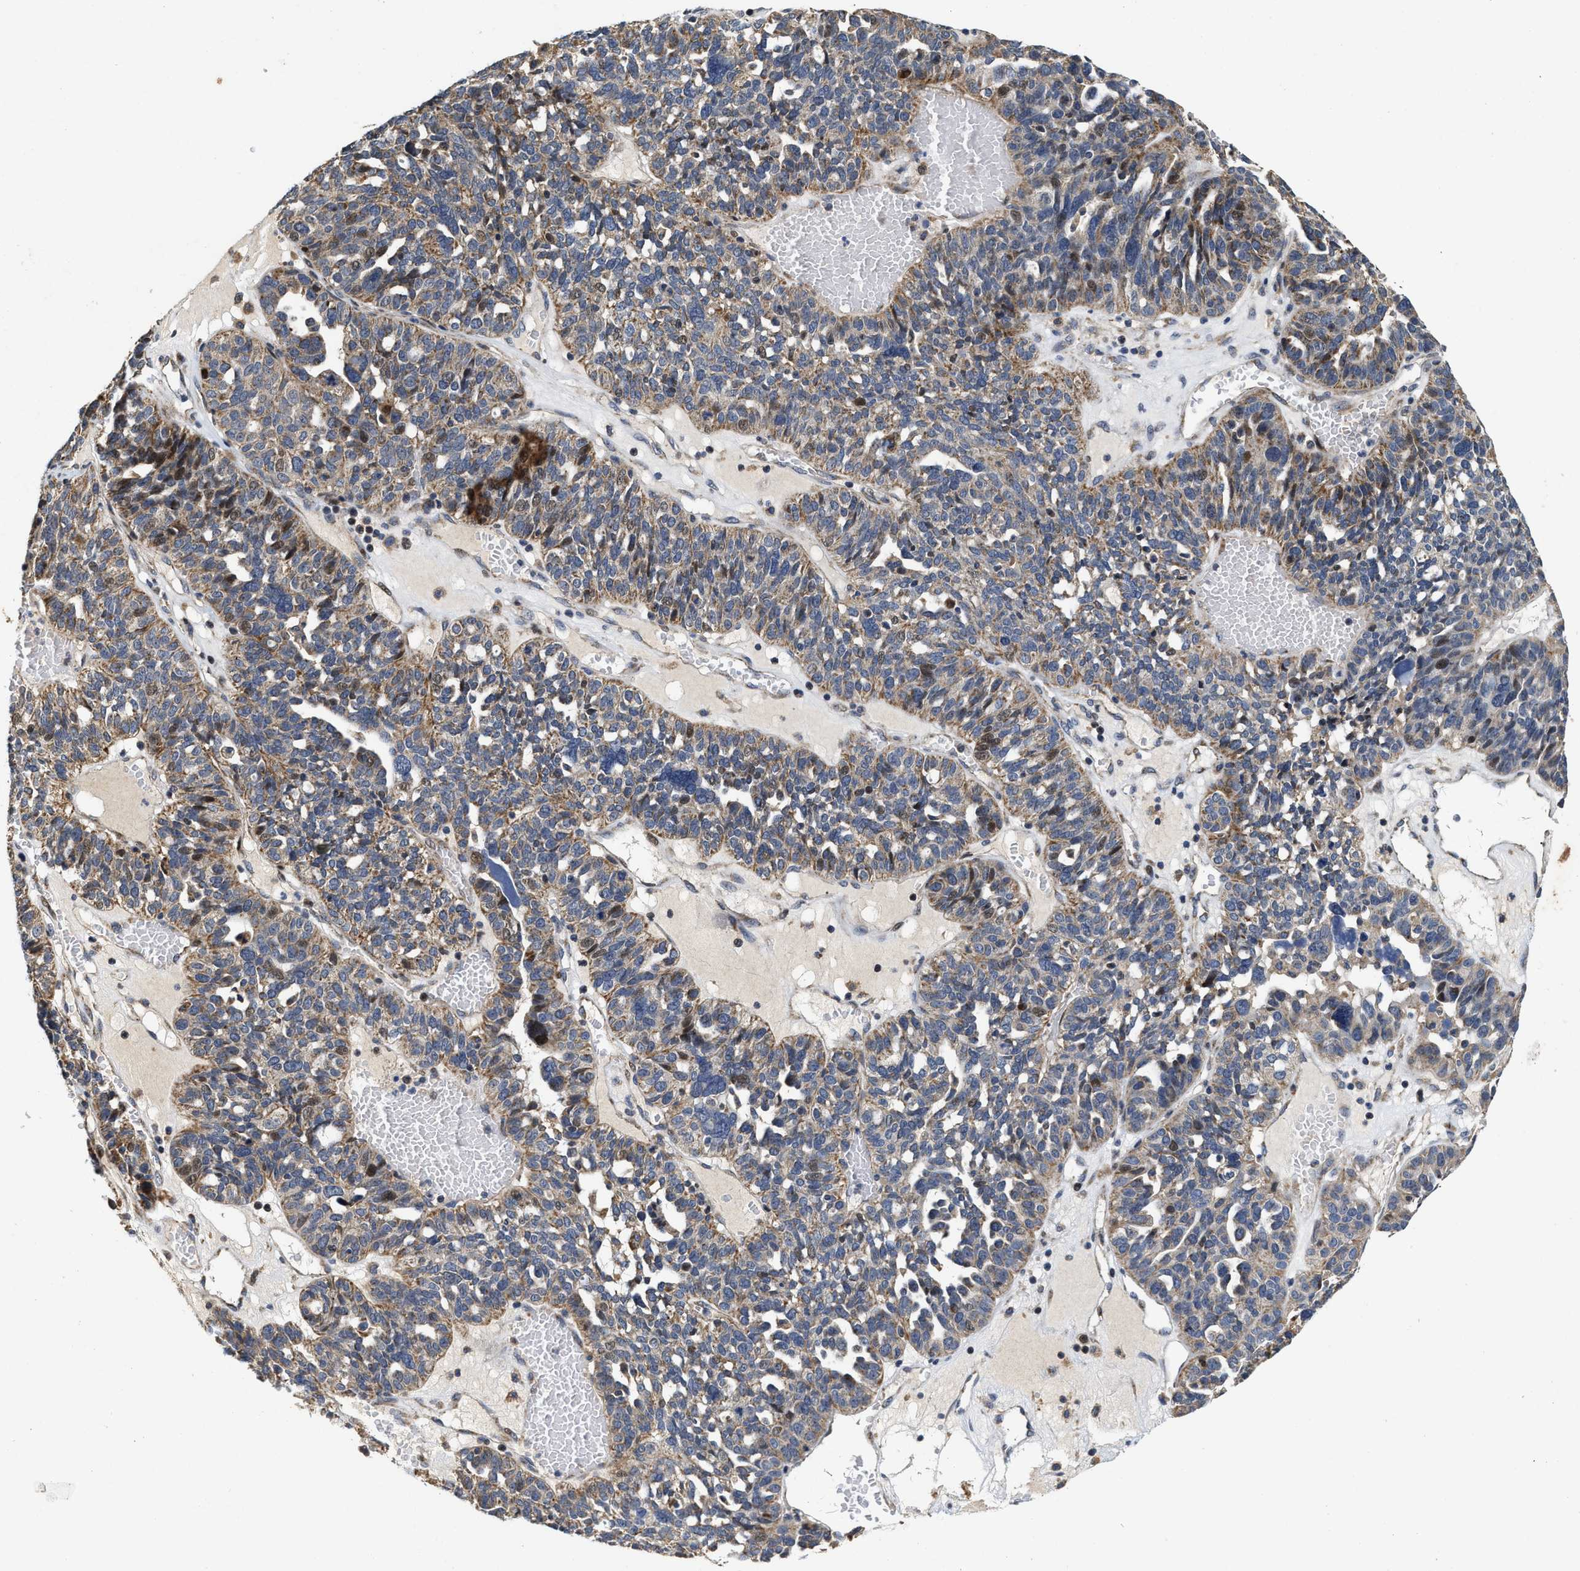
{"staining": {"intensity": "moderate", "quantity": "25%-75%", "location": "cytoplasmic/membranous"}, "tissue": "ovarian cancer", "cell_type": "Tumor cells", "image_type": "cancer", "snomed": [{"axis": "morphology", "description": "Cystadenocarcinoma, serous, NOS"}, {"axis": "topography", "description": "Ovary"}], "caption": "DAB (3,3'-diaminobenzidine) immunohistochemical staining of human ovarian serous cystadenocarcinoma displays moderate cytoplasmic/membranous protein positivity in about 25%-75% of tumor cells. (brown staining indicates protein expression, while blue staining denotes nuclei).", "gene": "SCYL2", "patient": {"sex": "female", "age": 59}}